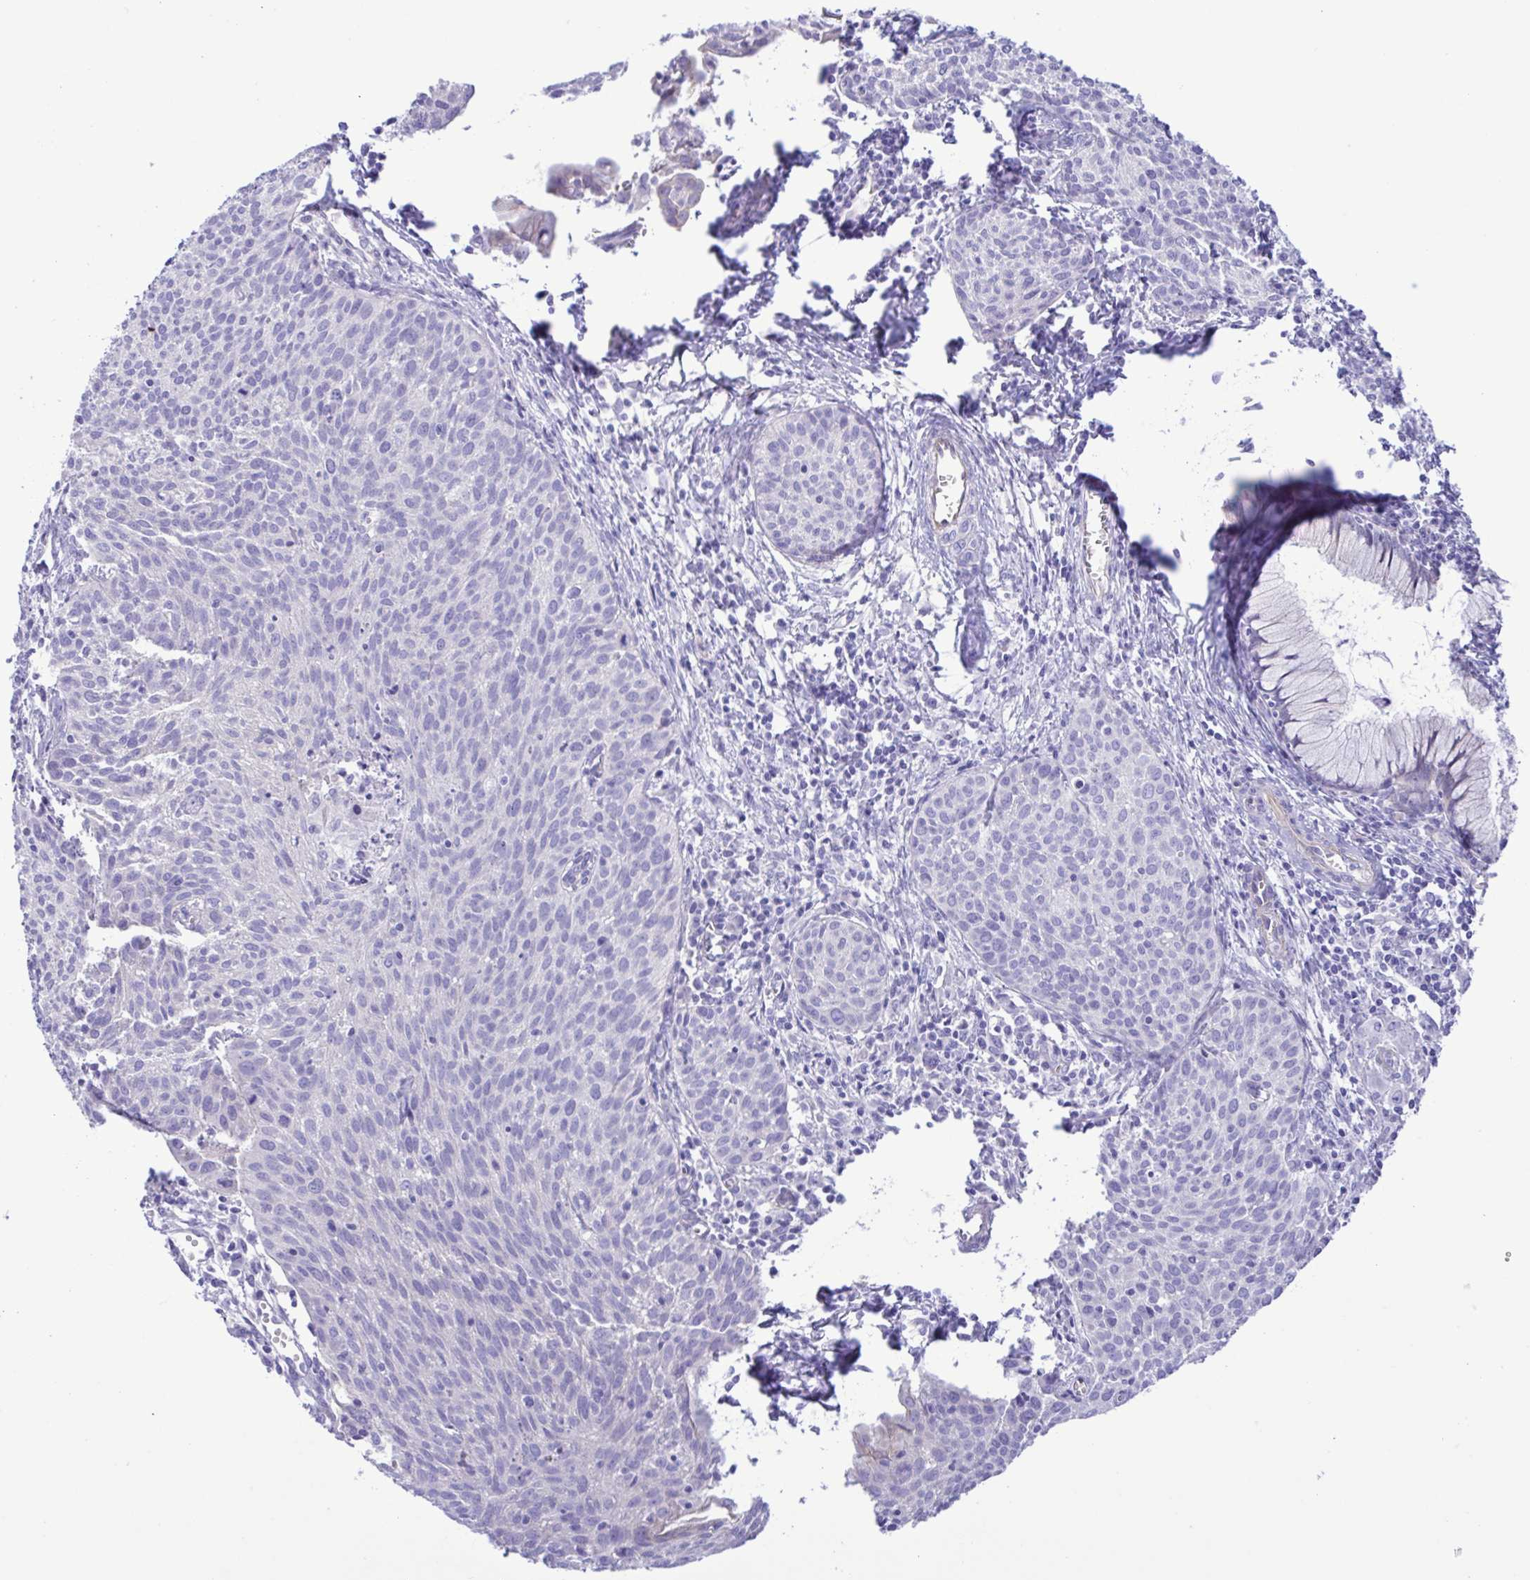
{"staining": {"intensity": "negative", "quantity": "none", "location": "none"}, "tissue": "cervical cancer", "cell_type": "Tumor cells", "image_type": "cancer", "snomed": [{"axis": "morphology", "description": "Squamous cell carcinoma, NOS"}, {"axis": "topography", "description": "Cervix"}], "caption": "Human cervical cancer stained for a protein using immunohistochemistry shows no staining in tumor cells.", "gene": "CYP11A1", "patient": {"sex": "female", "age": 38}}